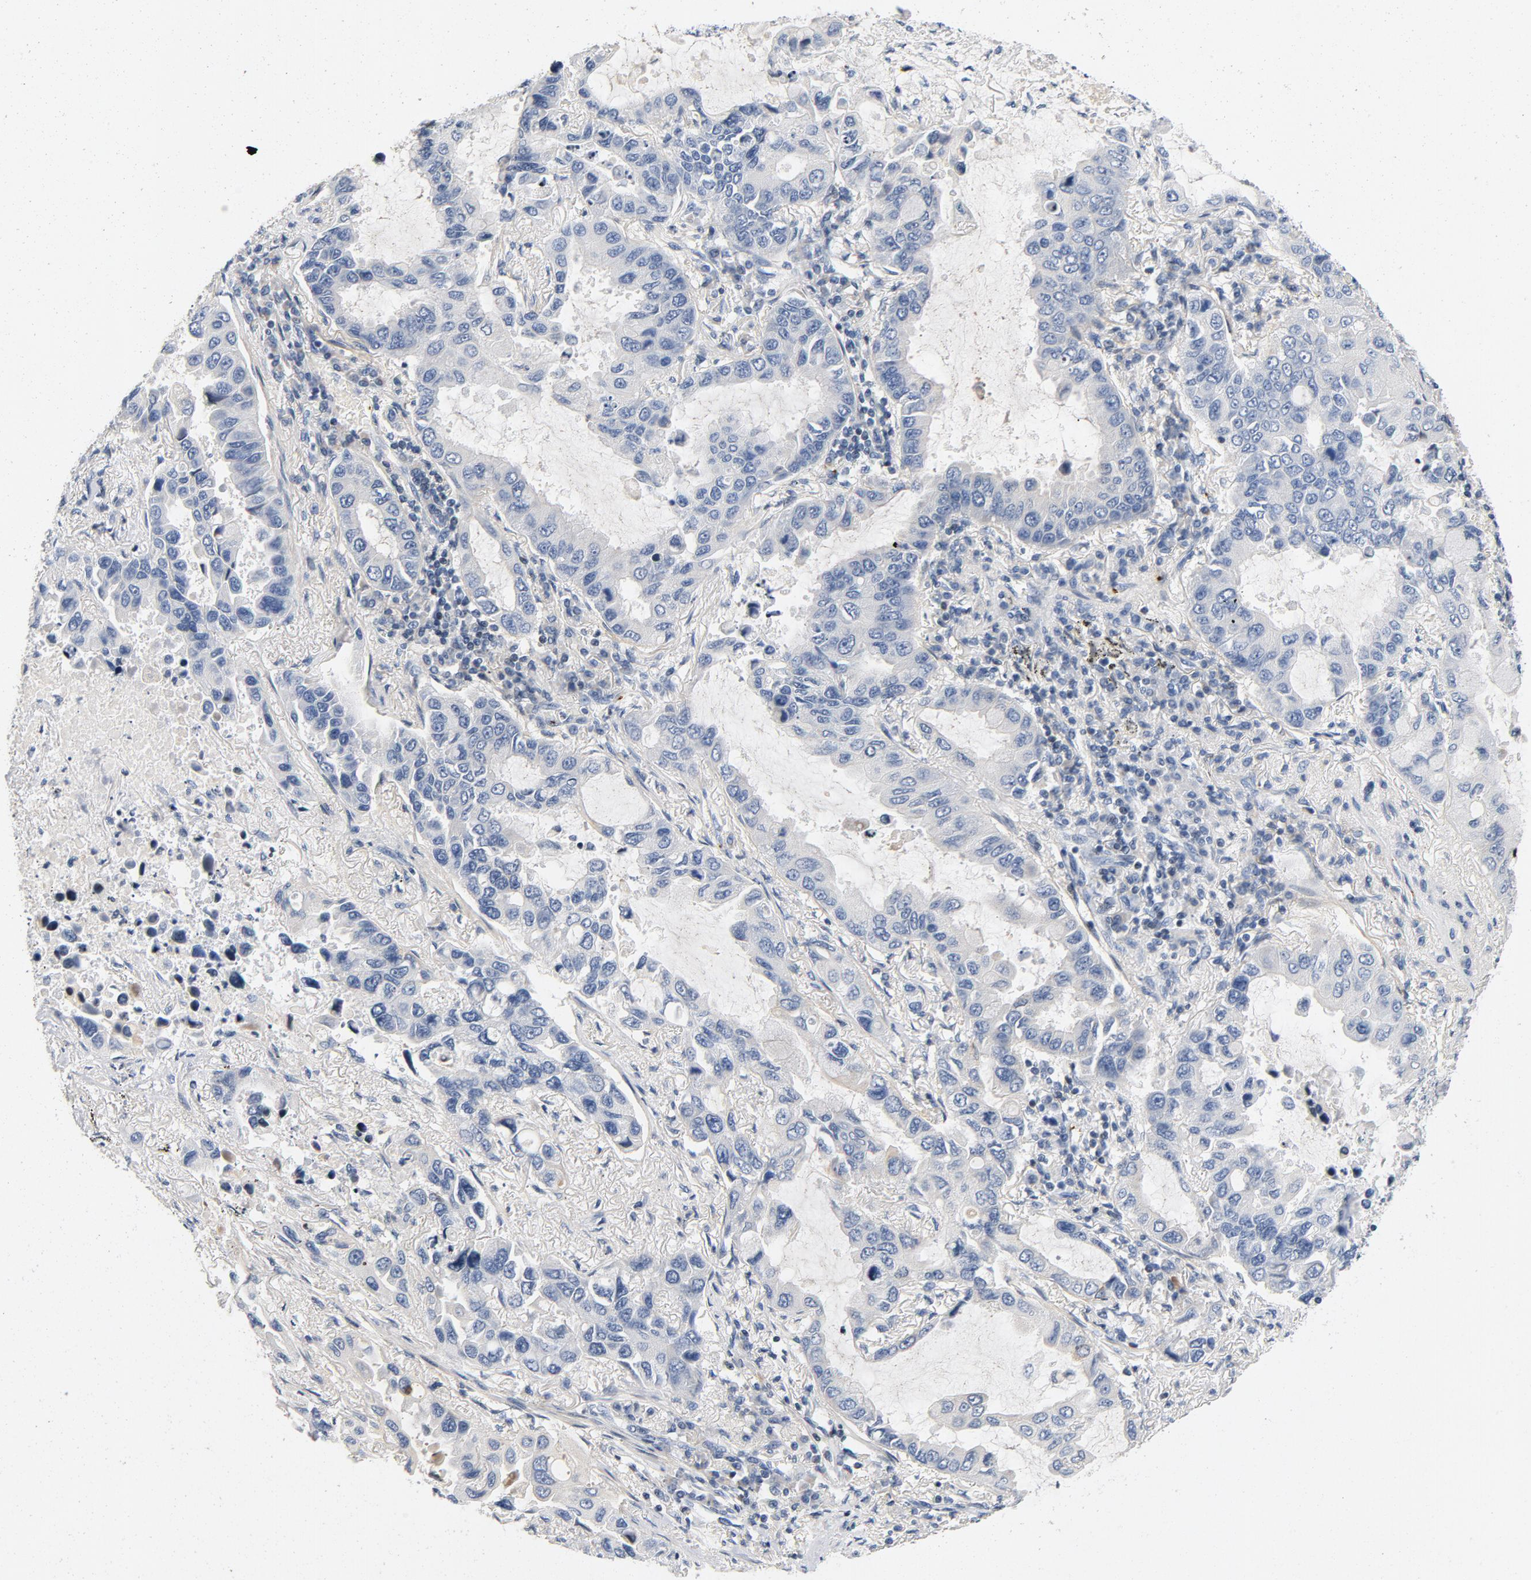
{"staining": {"intensity": "negative", "quantity": "none", "location": "none"}, "tissue": "lung cancer", "cell_type": "Tumor cells", "image_type": "cancer", "snomed": [{"axis": "morphology", "description": "Adenocarcinoma, NOS"}, {"axis": "topography", "description": "Lung"}], "caption": "This is a photomicrograph of immunohistochemistry (IHC) staining of adenocarcinoma (lung), which shows no positivity in tumor cells.", "gene": "PIM1", "patient": {"sex": "male", "age": 64}}